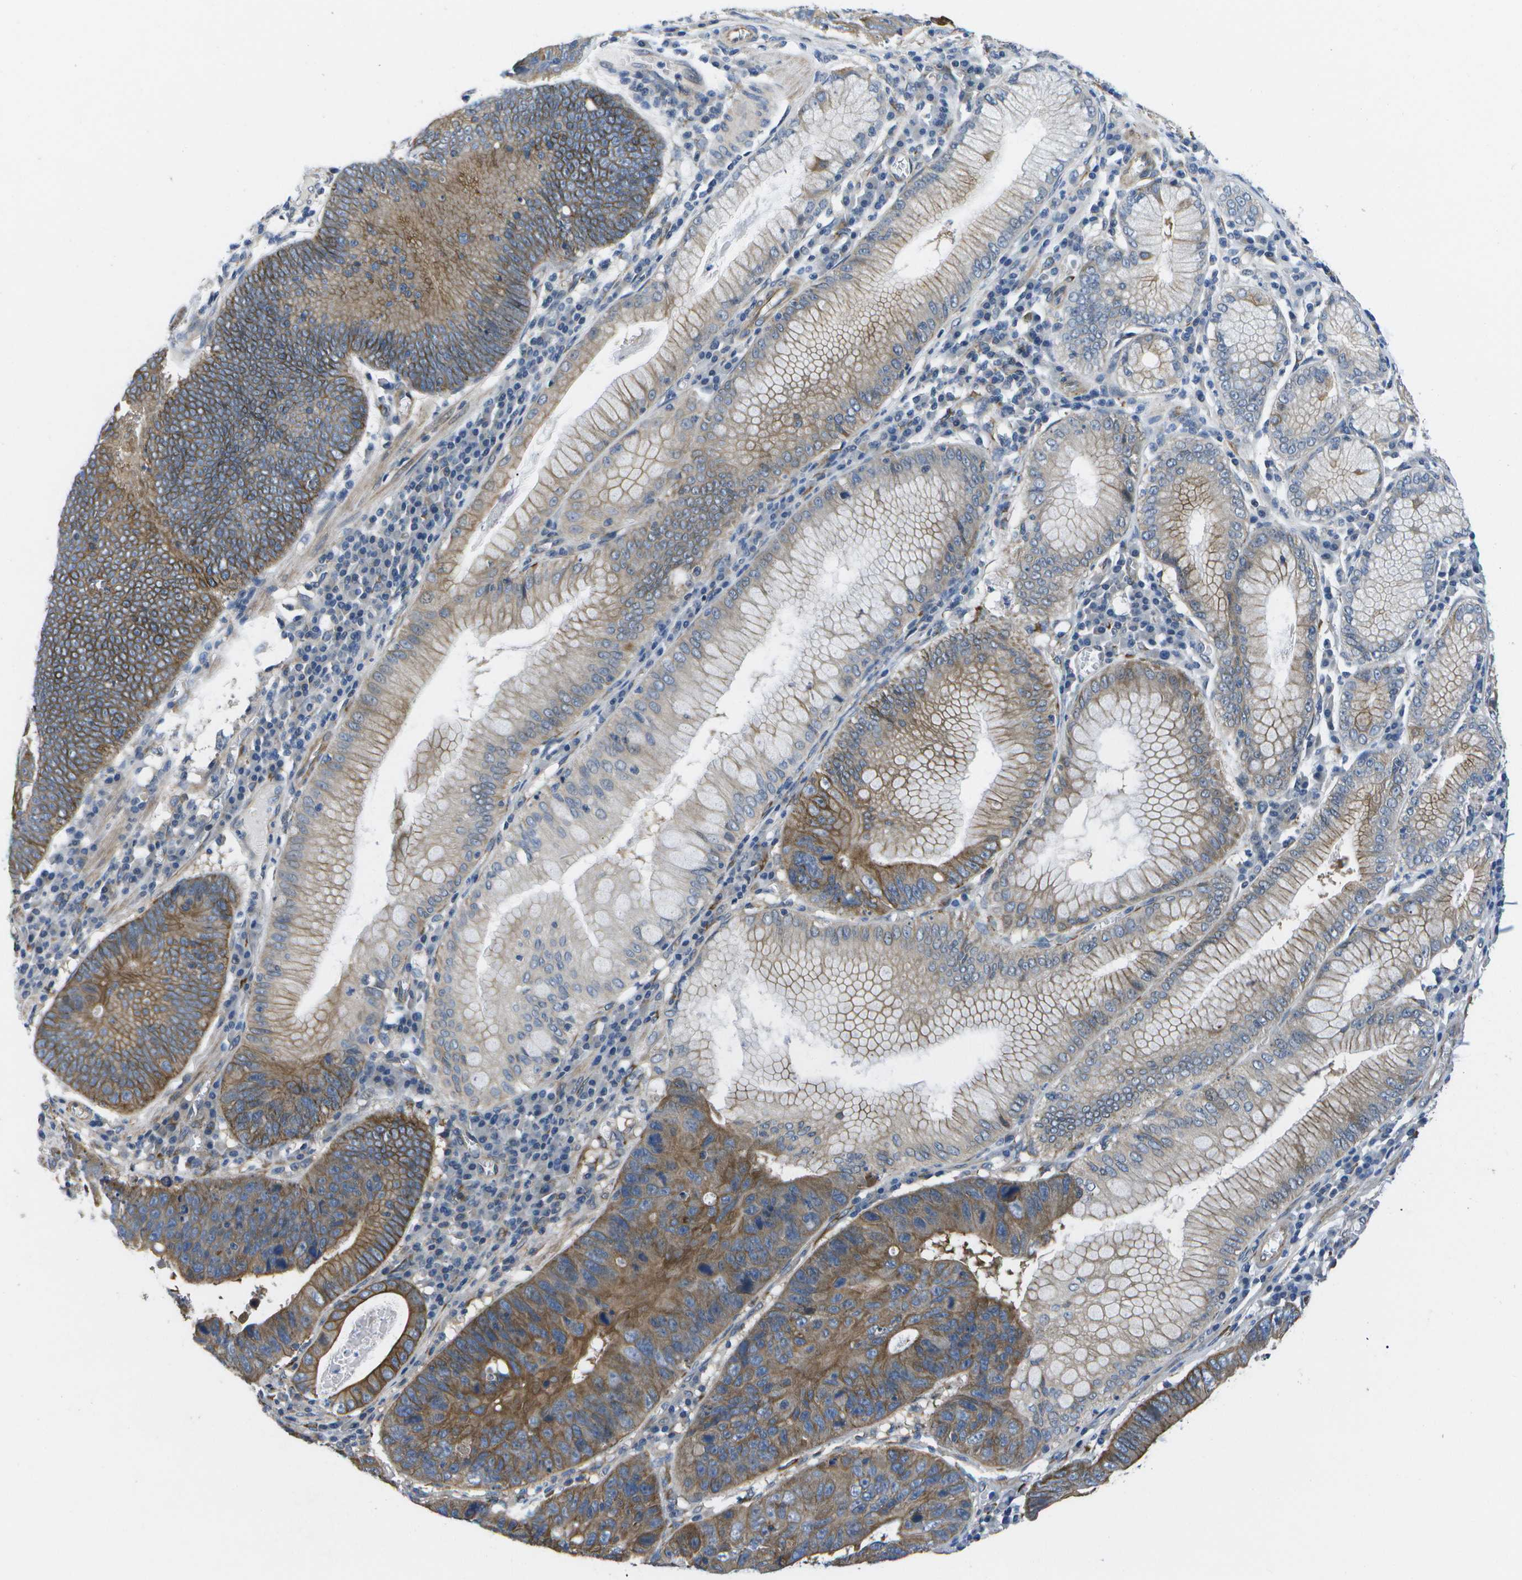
{"staining": {"intensity": "strong", "quantity": ">75%", "location": "cytoplasmic/membranous"}, "tissue": "stomach cancer", "cell_type": "Tumor cells", "image_type": "cancer", "snomed": [{"axis": "morphology", "description": "Adenocarcinoma, NOS"}, {"axis": "topography", "description": "Stomach"}], "caption": "Approximately >75% of tumor cells in human stomach cancer (adenocarcinoma) exhibit strong cytoplasmic/membranous protein expression as visualized by brown immunohistochemical staining.", "gene": "P3H1", "patient": {"sex": "male", "age": 59}}